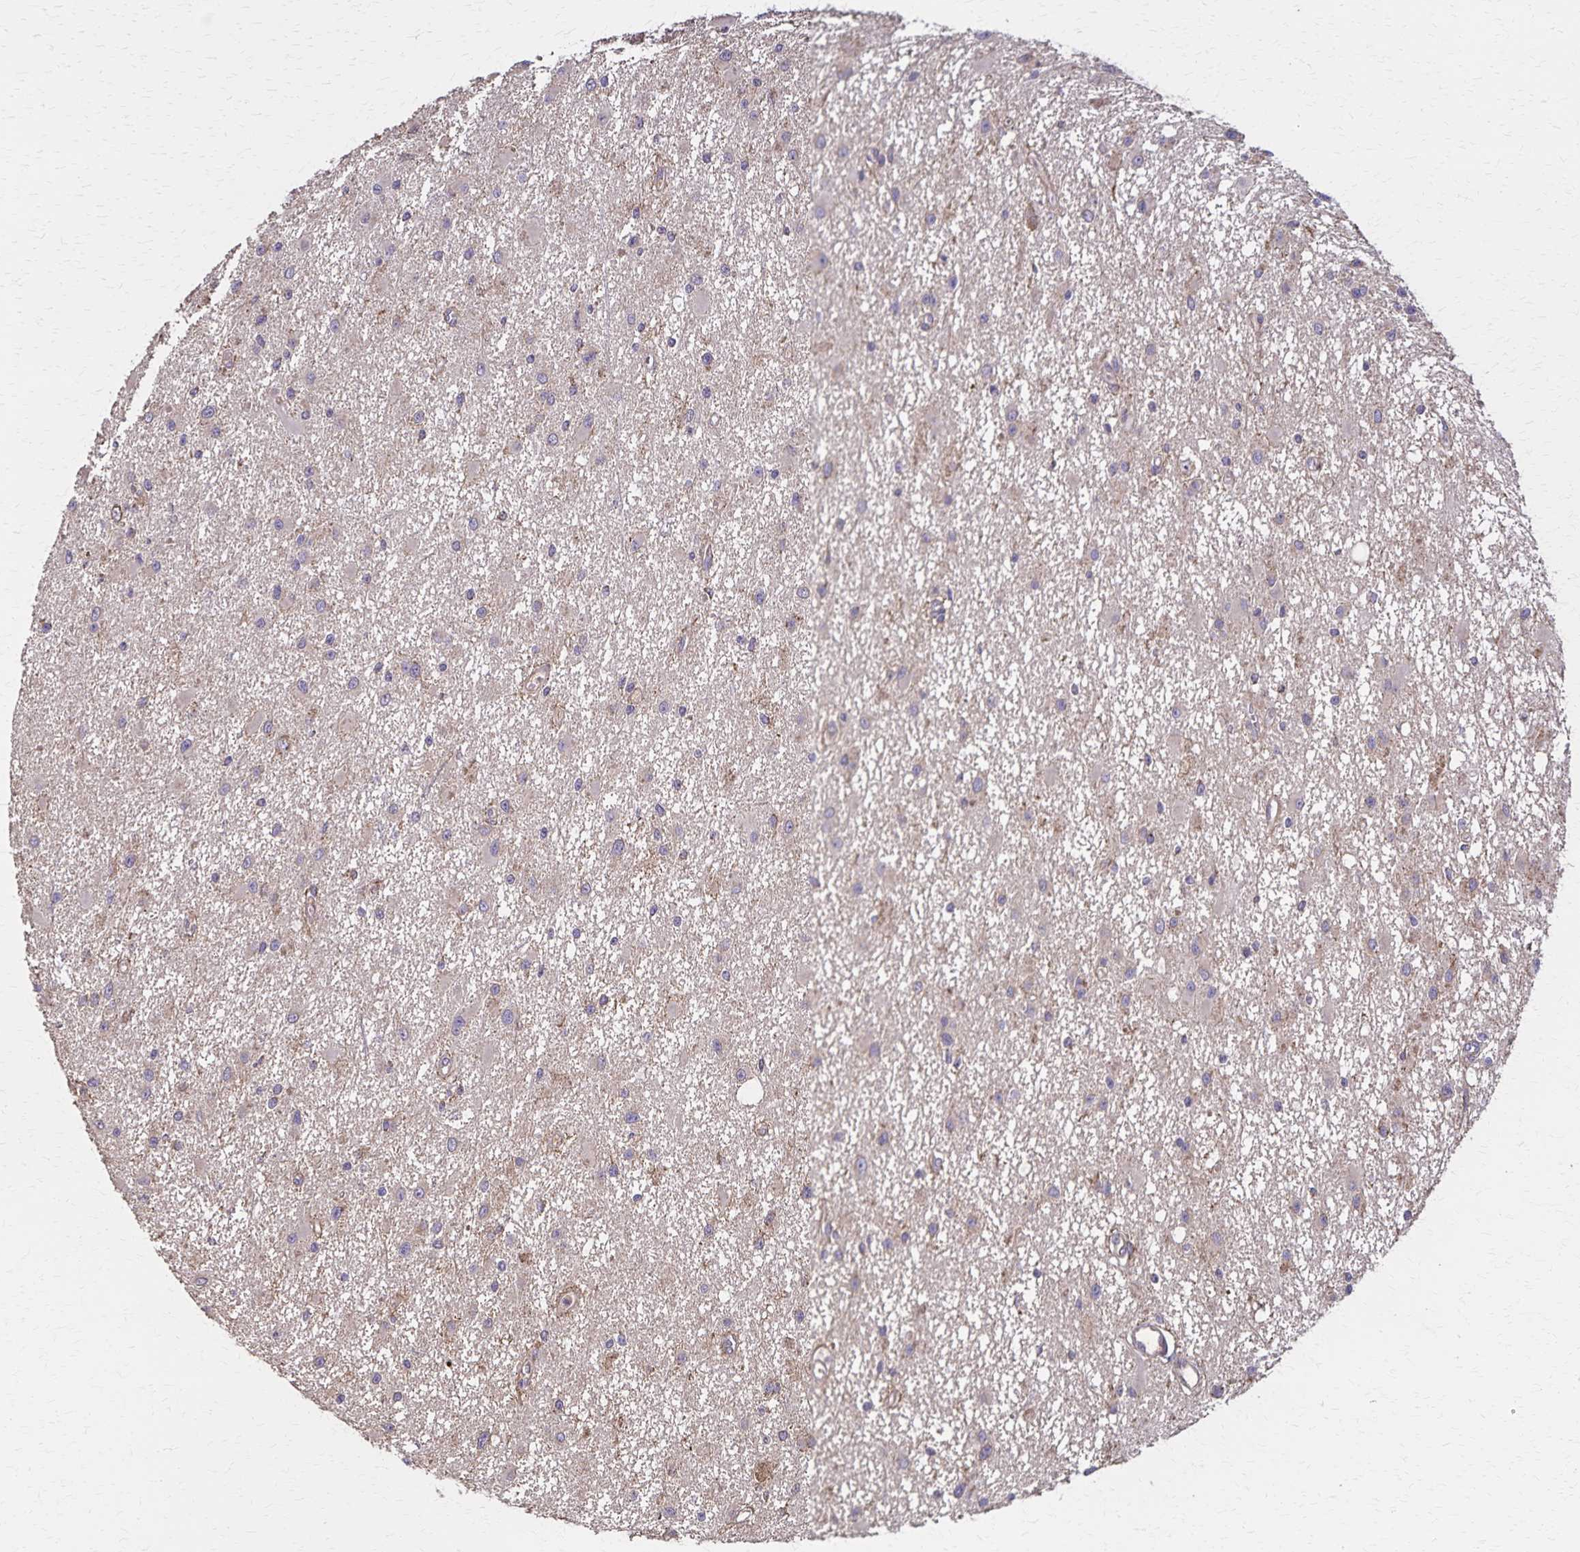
{"staining": {"intensity": "moderate", "quantity": "<25%", "location": "cytoplasmic/membranous"}, "tissue": "glioma", "cell_type": "Tumor cells", "image_type": "cancer", "snomed": [{"axis": "morphology", "description": "Glioma, malignant, High grade"}, {"axis": "topography", "description": "Brain"}], "caption": "Human glioma stained for a protein (brown) displays moderate cytoplasmic/membranous positive expression in approximately <25% of tumor cells.", "gene": "RNF10", "patient": {"sex": "male", "age": 54}}